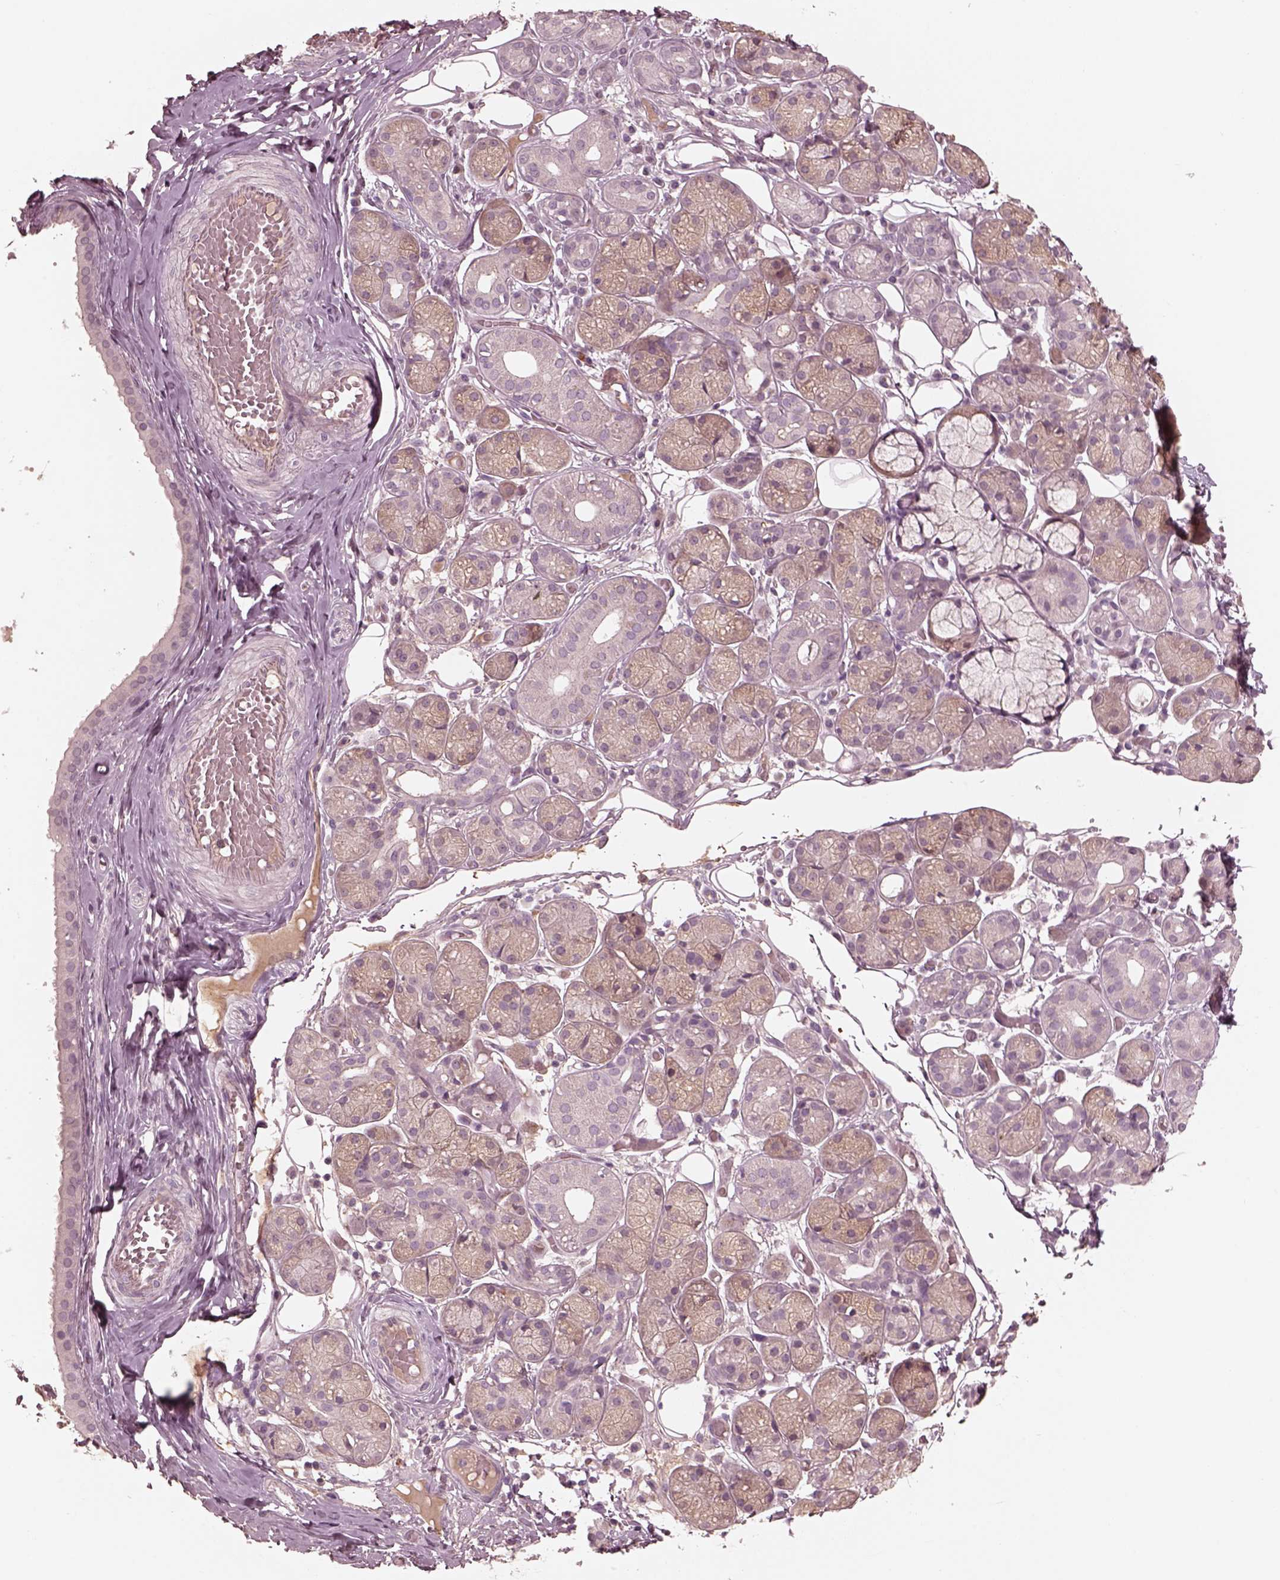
{"staining": {"intensity": "weak", "quantity": "<25%", "location": "cytoplasmic/membranous"}, "tissue": "salivary gland", "cell_type": "Glandular cells", "image_type": "normal", "snomed": [{"axis": "morphology", "description": "Normal tissue, NOS"}, {"axis": "topography", "description": "Salivary gland"}, {"axis": "topography", "description": "Peripheral nerve tissue"}], "caption": "High power microscopy photomicrograph of an immunohistochemistry (IHC) micrograph of benign salivary gland, revealing no significant positivity in glandular cells.", "gene": "VWA5B1", "patient": {"sex": "male", "age": 71}}